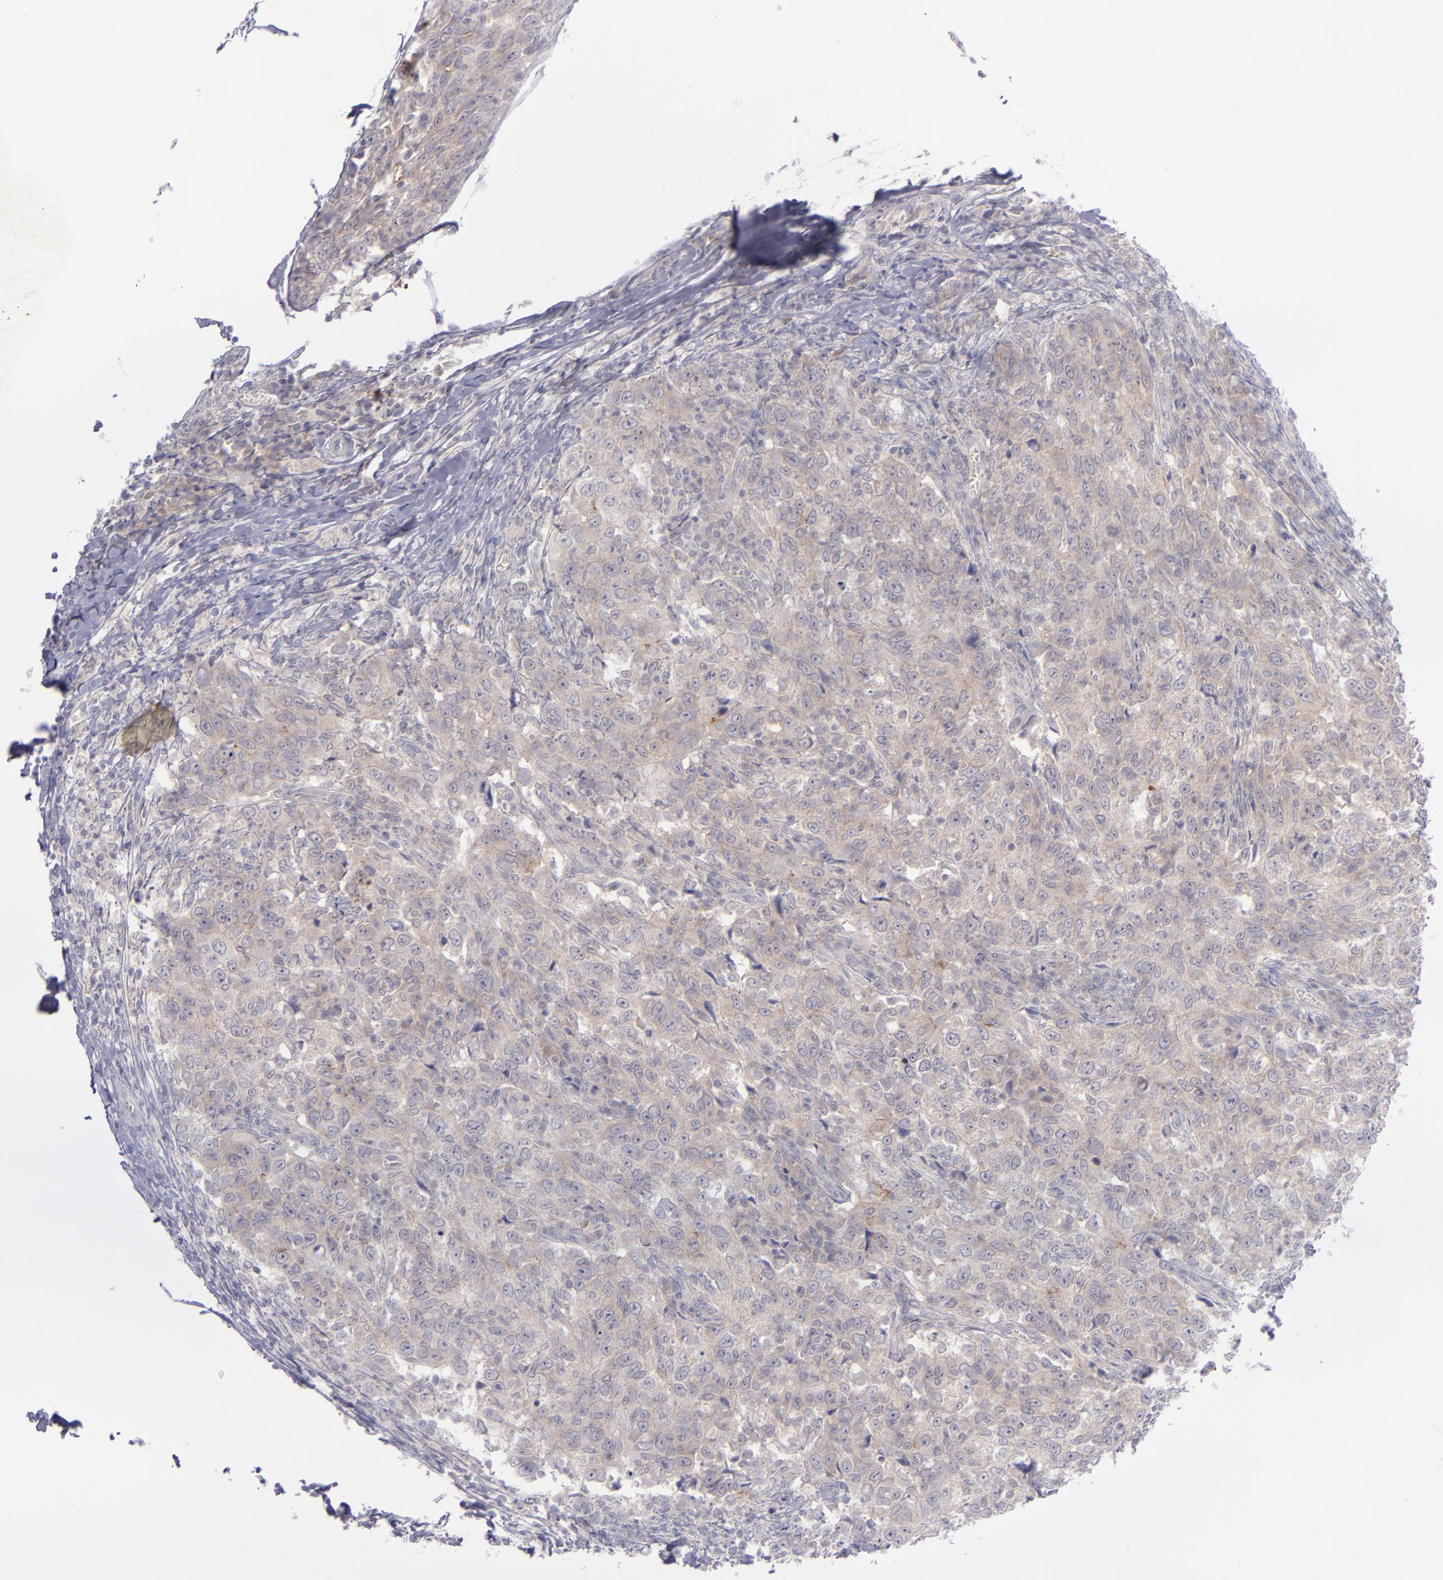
{"staining": {"intensity": "moderate", "quantity": "25%-75%", "location": "cytoplasmic/membranous"}, "tissue": "breast cancer", "cell_type": "Tumor cells", "image_type": "cancer", "snomed": [{"axis": "morphology", "description": "Duct carcinoma"}, {"axis": "topography", "description": "Breast"}], "caption": "Immunohistochemistry (IHC) histopathology image of neoplastic tissue: breast cancer stained using IHC shows medium levels of moderate protein expression localized specifically in the cytoplasmic/membranous of tumor cells, appearing as a cytoplasmic/membranous brown color.", "gene": "EVPL", "patient": {"sex": "female", "age": 50}}